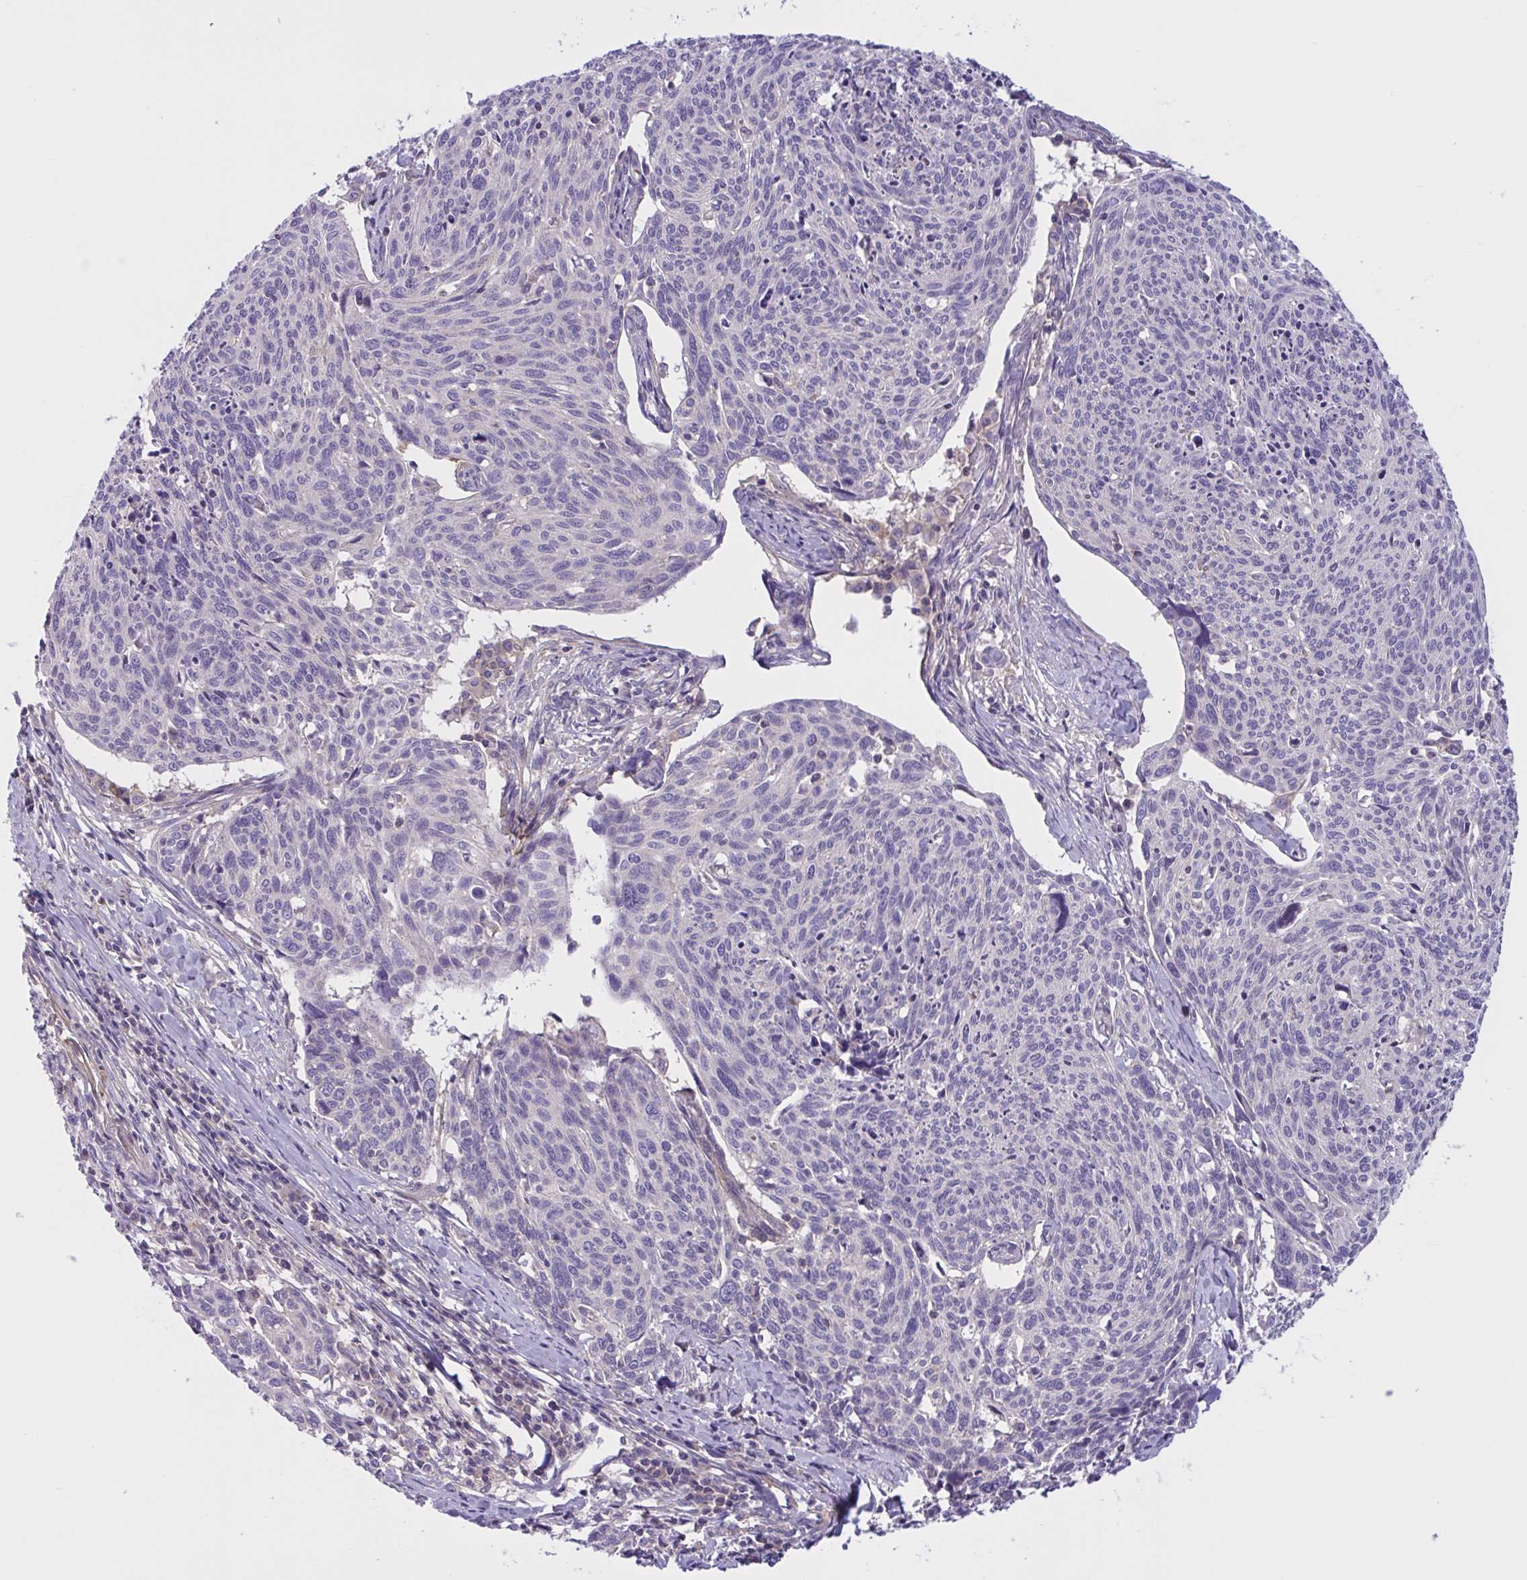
{"staining": {"intensity": "negative", "quantity": "none", "location": "none"}, "tissue": "cervical cancer", "cell_type": "Tumor cells", "image_type": "cancer", "snomed": [{"axis": "morphology", "description": "Squamous cell carcinoma, NOS"}, {"axis": "topography", "description": "Cervix"}], "caption": "High magnification brightfield microscopy of cervical squamous cell carcinoma stained with DAB (brown) and counterstained with hematoxylin (blue): tumor cells show no significant expression.", "gene": "WNT9B", "patient": {"sex": "female", "age": 49}}